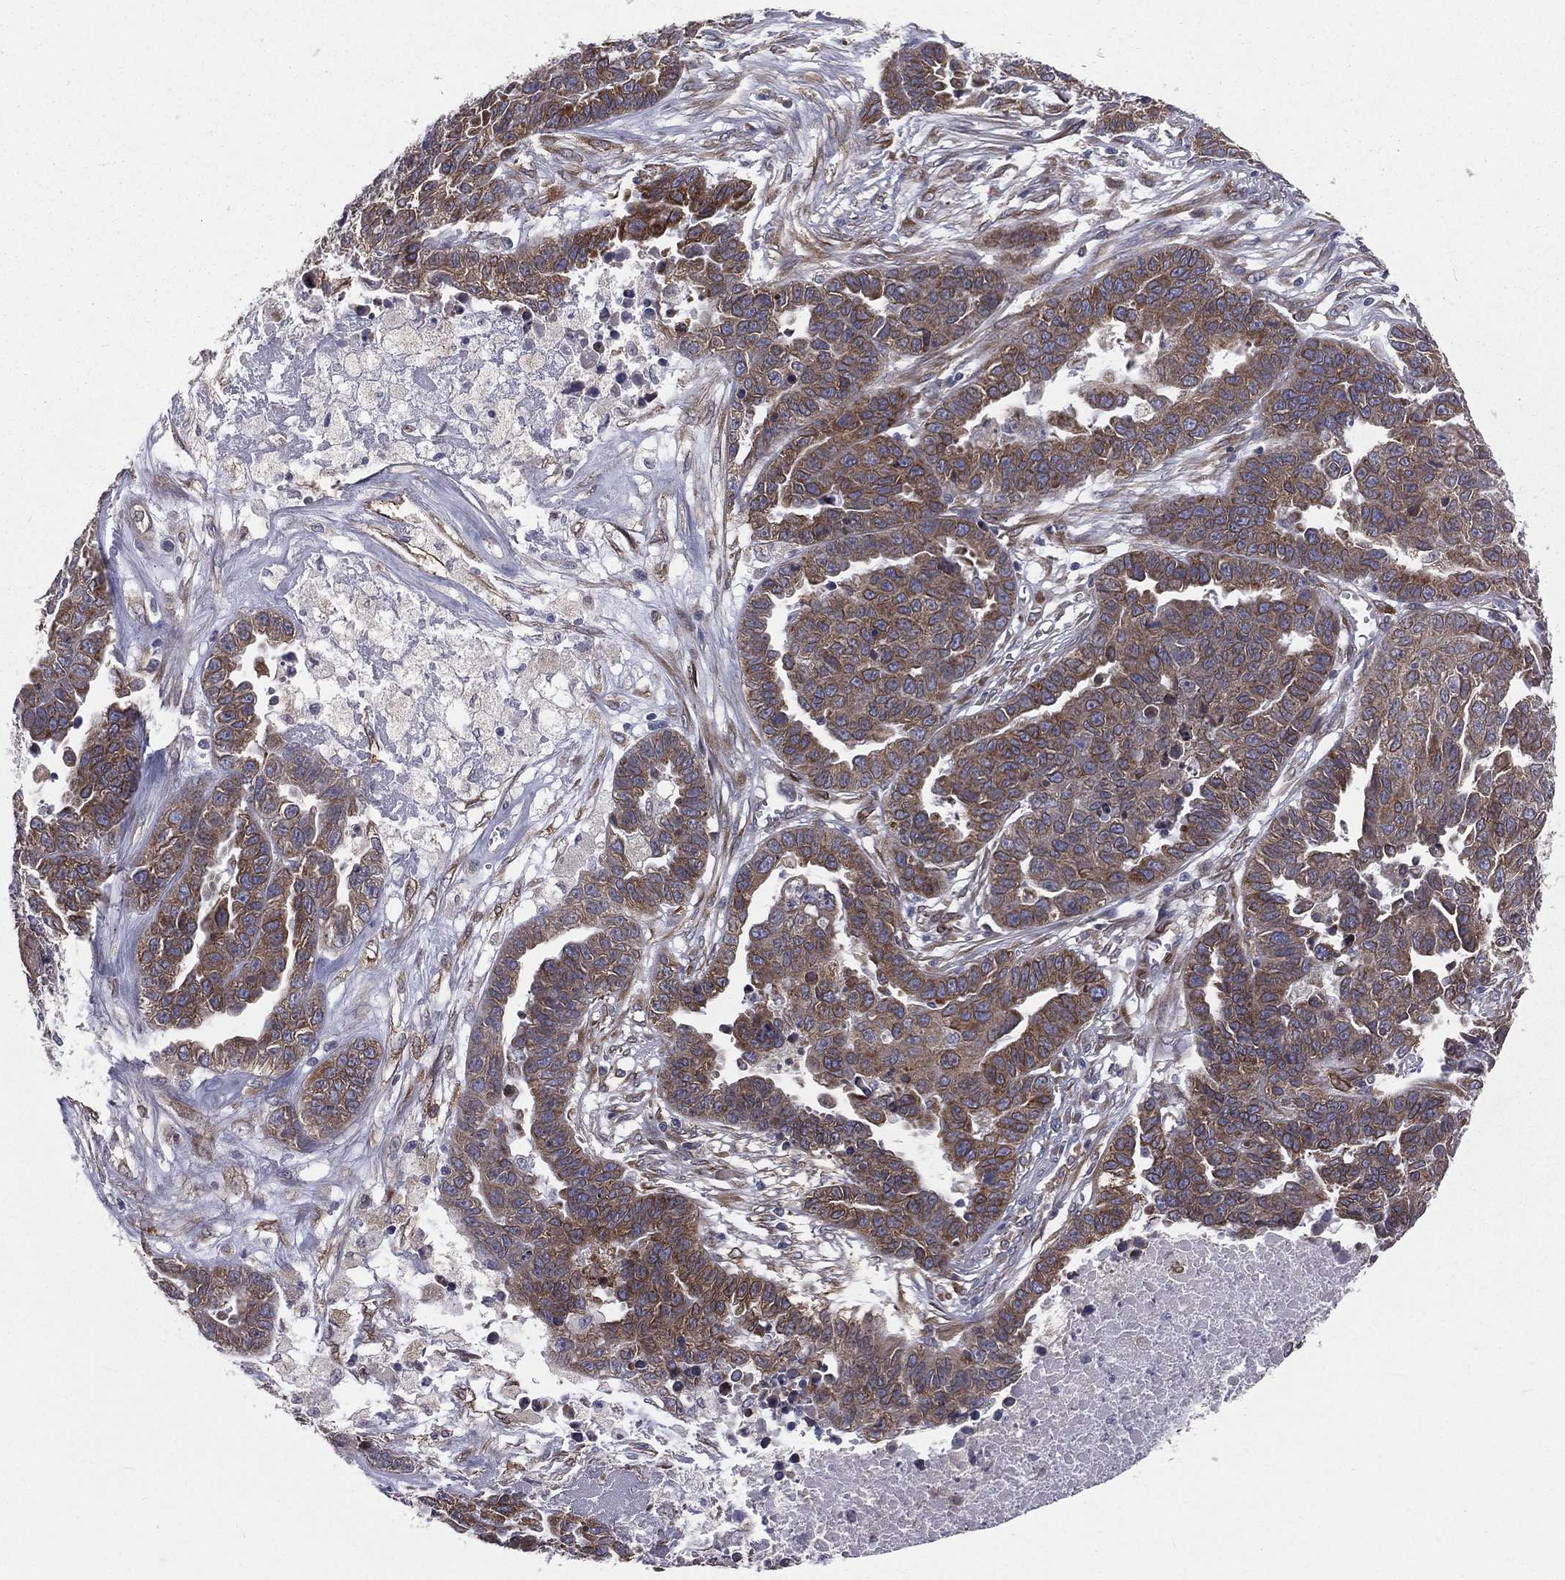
{"staining": {"intensity": "moderate", "quantity": ">75%", "location": "cytoplasmic/membranous"}, "tissue": "ovarian cancer", "cell_type": "Tumor cells", "image_type": "cancer", "snomed": [{"axis": "morphology", "description": "Cystadenocarcinoma, serous, NOS"}, {"axis": "topography", "description": "Ovary"}], "caption": "Immunohistochemistry (IHC) (DAB (3,3'-diaminobenzidine)) staining of human ovarian serous cystadenocarcinoma reveals moderate cytoplasmic/membranous protein staining in approximately >75% of tumor cells.", "gene": "PGRMC1", "patient": {"sex": "female", "age": 87}}